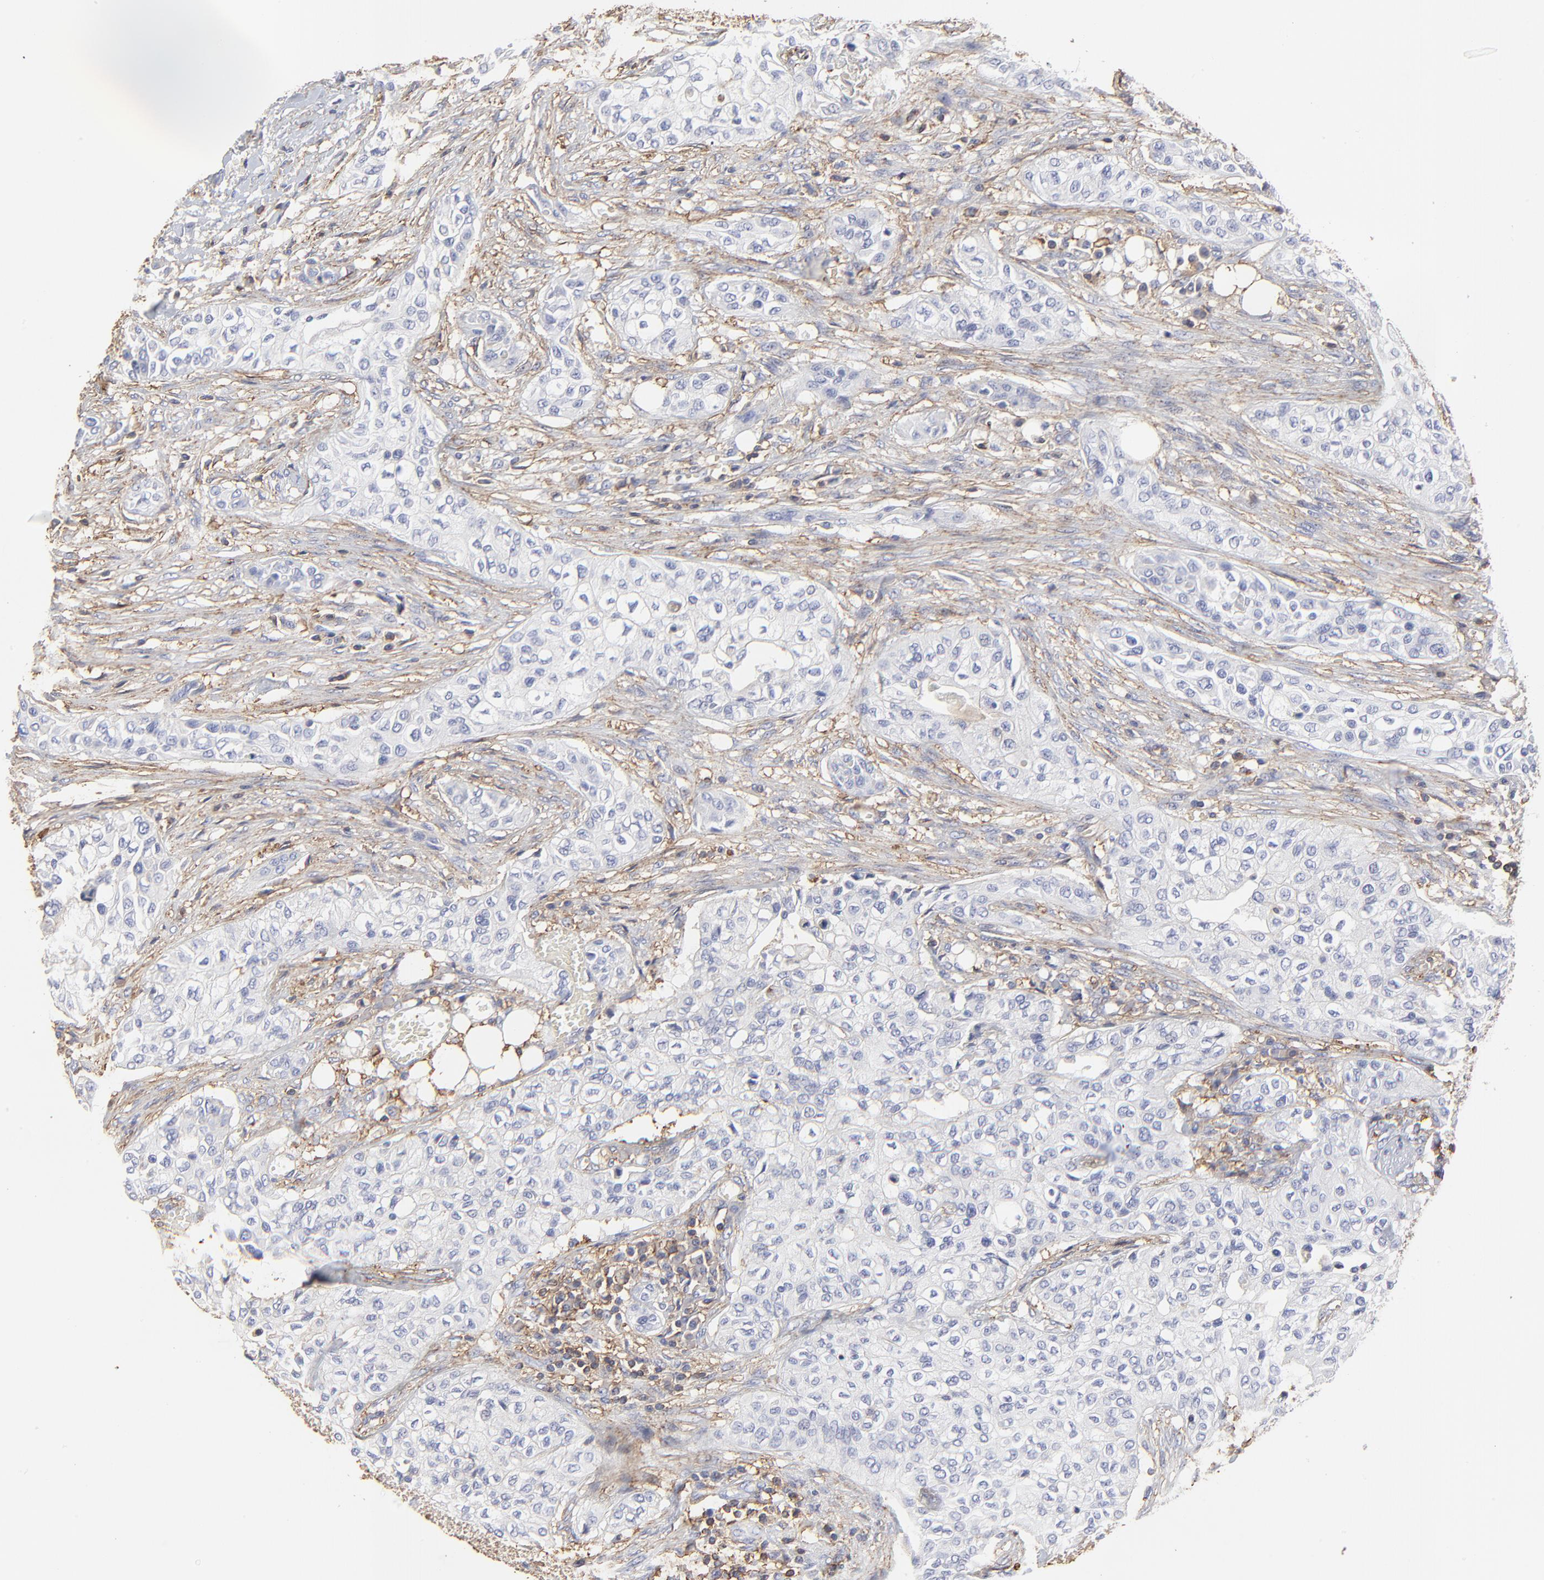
{"staining": {"intensity": "negative", "quantity": "none", "location": "none"}, "tissue": "urothelial cancer", "cell_type": "Tumor cells", "image_type": "cancer", "snomed": [{"axis": "morphology", "description": "Urothelial carcinoma, High grade"}, {"axis": "topography", "description": "Urinary bladder"}], "caption": "An immunohistochemistry (IHC) micrograph of urothelial cancer is shown. There is no staining in tumor cells of urothelial cancer.", "gene": "ANXA6", "patient": {"sex": "male", "age": 74}}